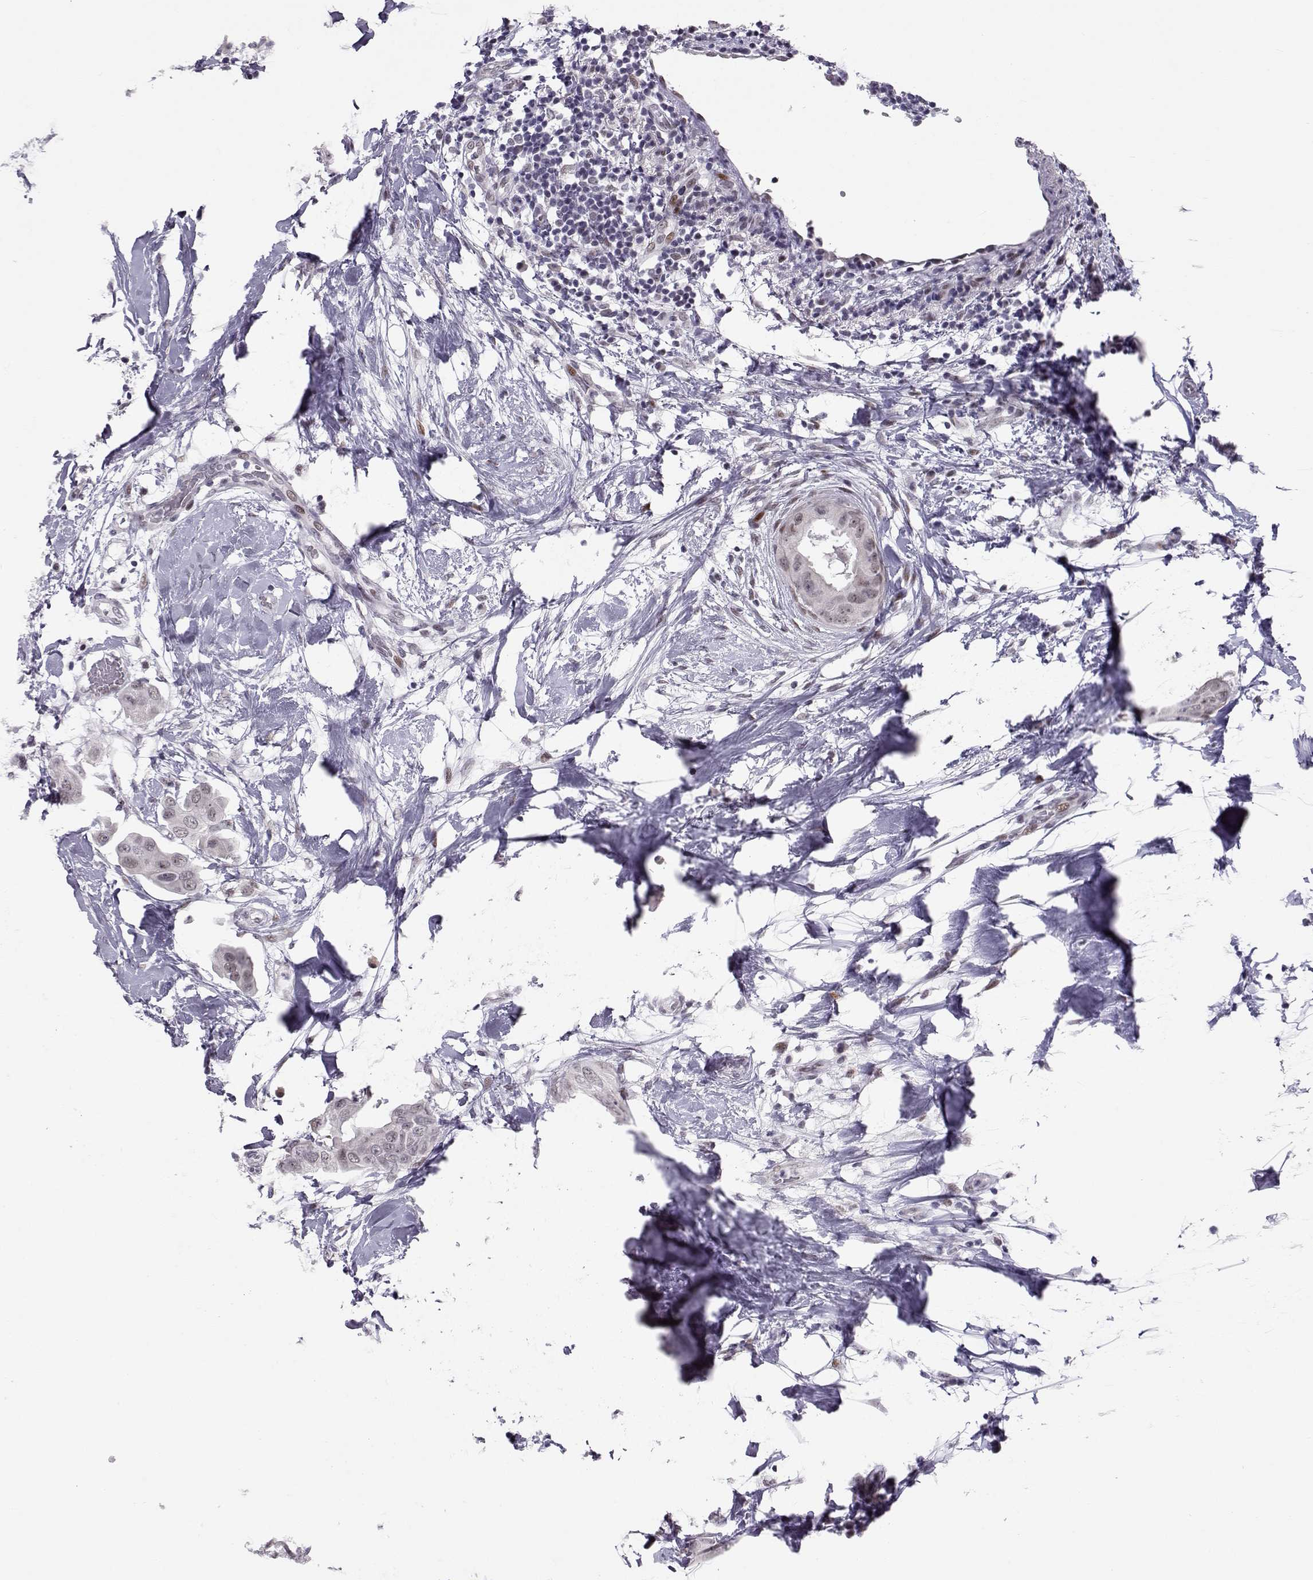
{"staining": {"intensity": "negative", "quantity": "none", "location": "none"}, "tissue": "breast cancer", "cell_type": "Tumor cells", "image_type": "cancer", "snomed": [{"axis": "morphology", "description": "Normal tissue, NOS"}, {"axis": "morphology", "description": "Duct carcinoma"}, {"axis": "topography", "description": "Breast"}], "caption": "DAB (3,3'-diaminobenzidine) immunohistochemical staining of breast cancer (intraductal carcinoma) demonstrates no significant staining in tumor cells.", "gene": "SIX6", "patient": {"sex": "female", "age": 40}}